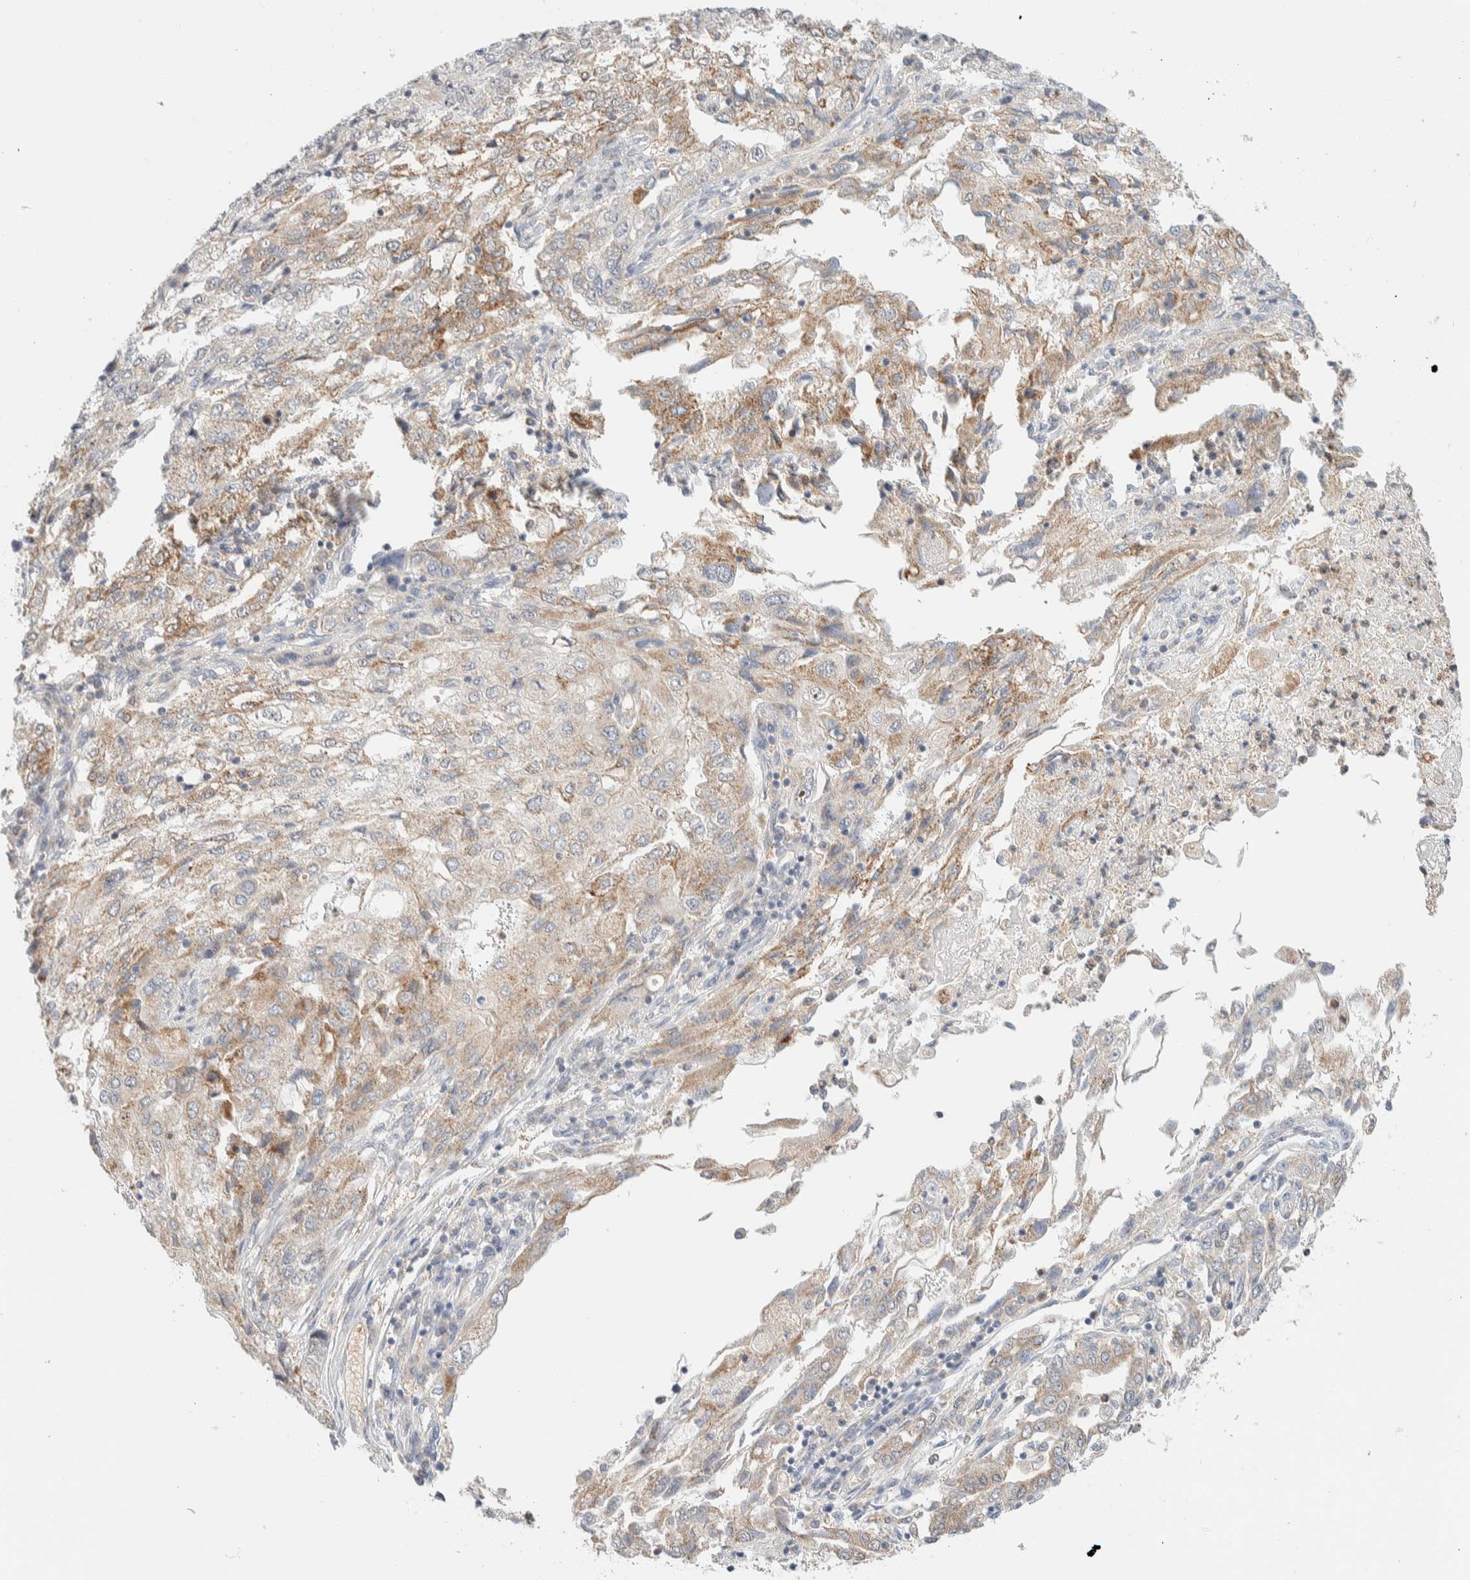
{"staining": {"intensity": "weak", "quantity": "25%-75%", "location": "cytoplasmic/membranous"}, "tissue": "endometrial cancer", "cell_type": "Tumor cells", "image_type": "cancer", "snomed": [{"axis": "morphology", "description": "Adenocarcinoma, NOS"}, {"axis": "topography", "description": "Endometrium"}], "caption": "Immunohistochemical staining of endometrial adenocarcinoma reveals weak cytoplasmic/membranous protein staining in about 25%-75% of tumor cells. Immunohistochemistry stains the protein in brown and the nuclei are stained blue.", "gene": "HDHD3", "patient": {"sex": "female", "age": 49}}